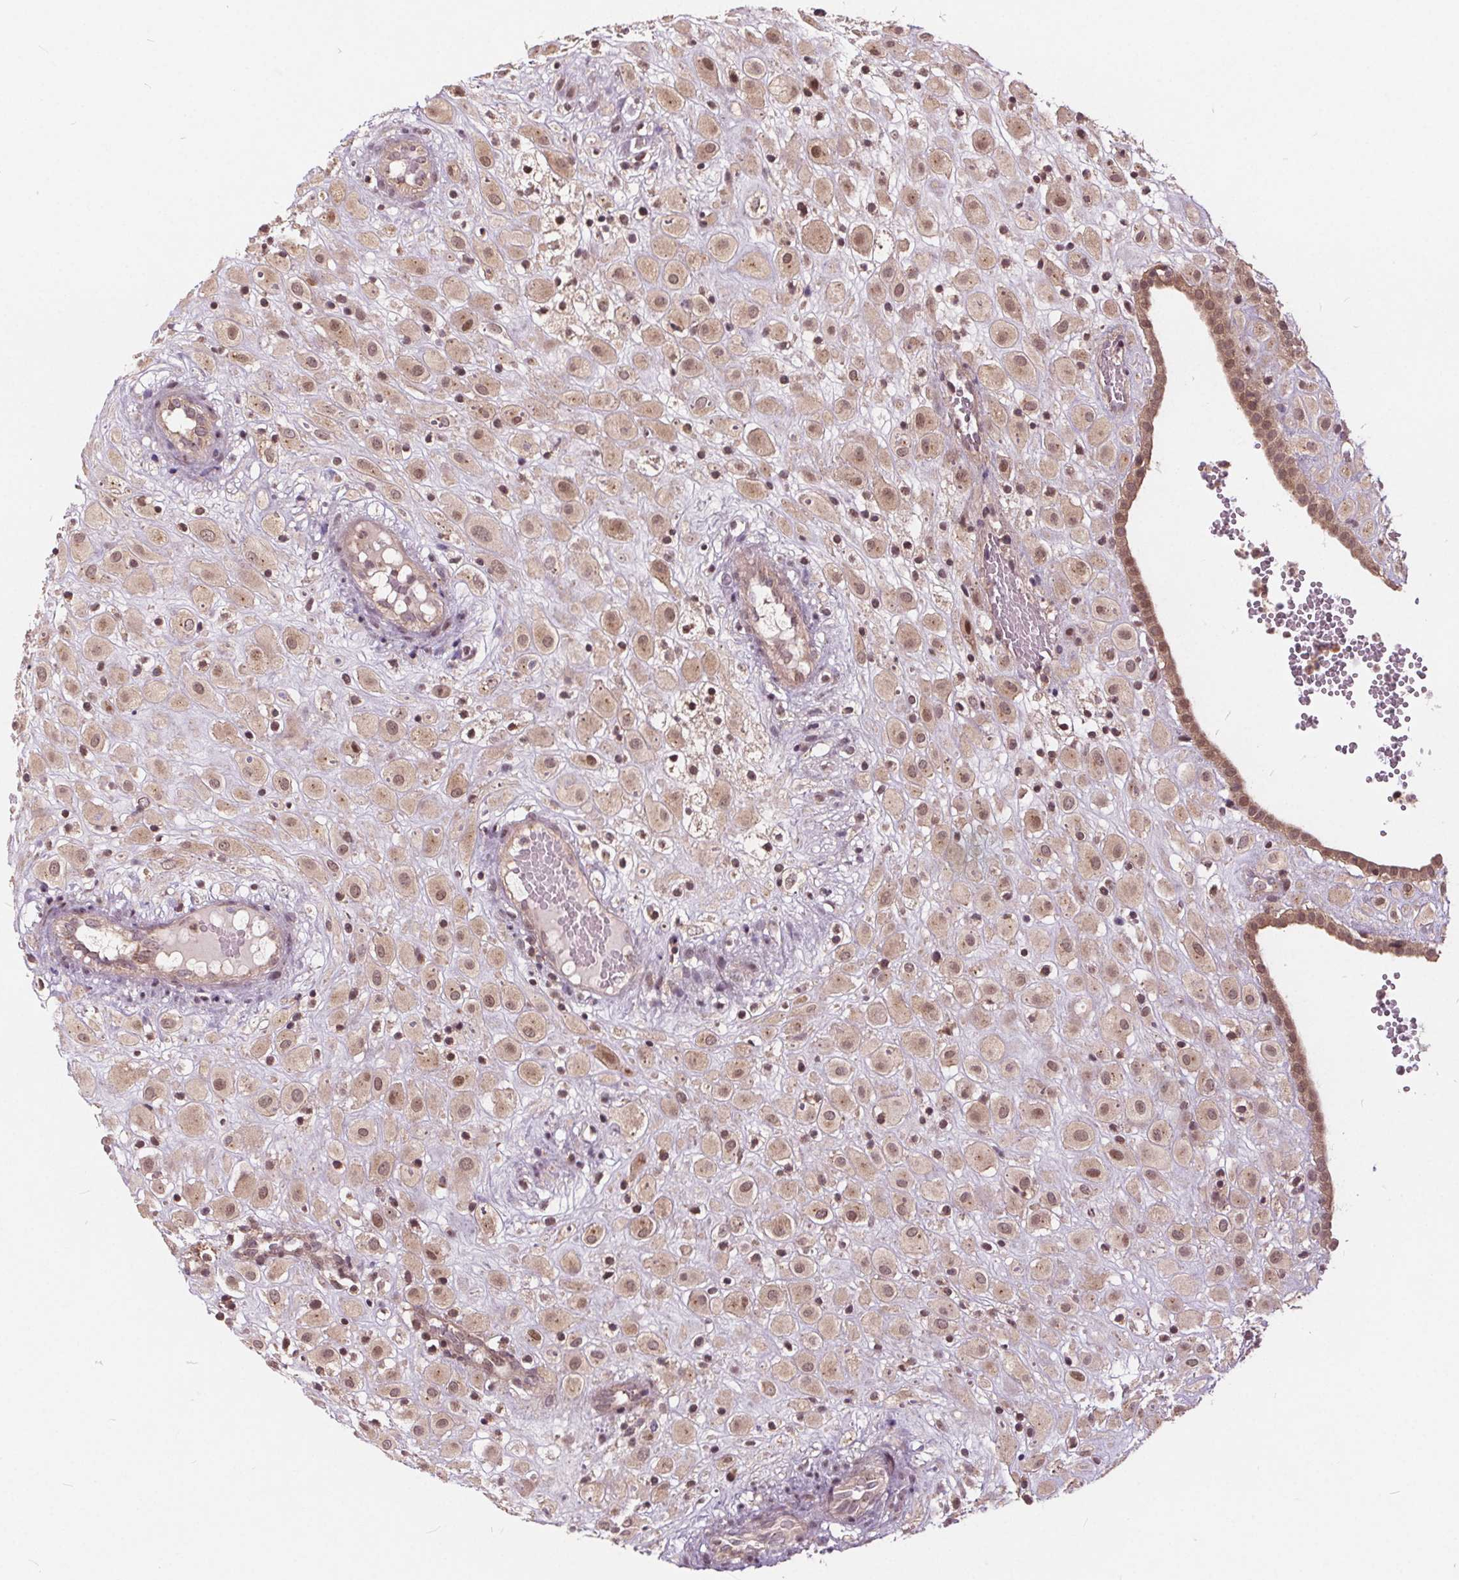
{"staining": {"intensity": "moderate", "quantity": ">75%", "location": "cytoplasmic/membranous,nuclear"}, "tissue": "placenta", "cell_type": "Decidual cells", "image_type": "normal", "snomed": [{"axis": "morphology", "description": "Normal tissue, NOS"}, {"axis": "topography", "description": "Placenta"}], "caption": "High-power microscopy captured an immunohistochemistry micrograph of normal placenta, revealing moderate cytoplasmic/membranous,nuclear expression in approximately >75% of decidual cells.", "gene": "HIF1AN", "patient": {"sex": "female", "age": 24}}